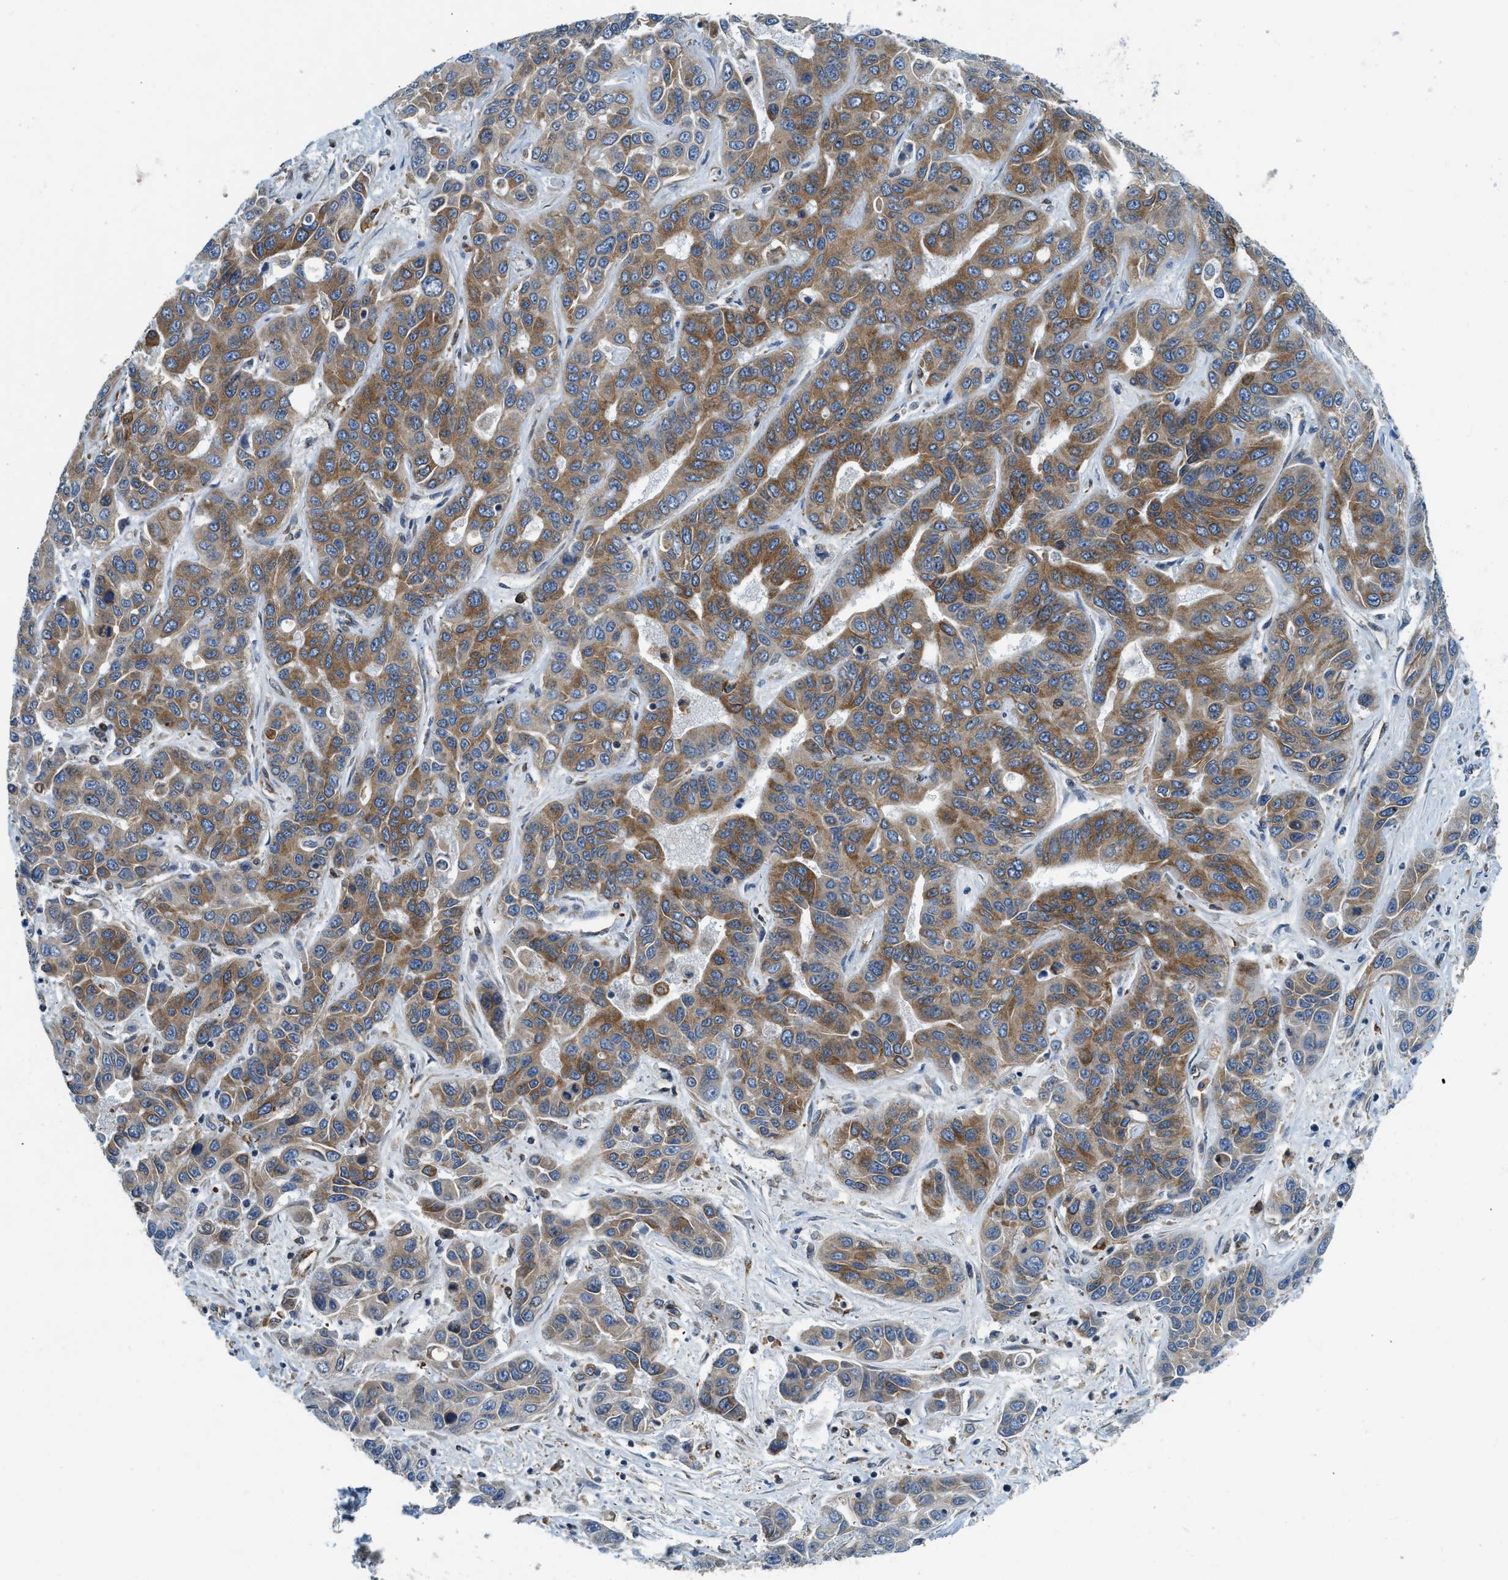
{"staining": {"intensity": "moderate", "quantity": ">75%", "location": "cytoplasmic/membranous"}, "tissue": "liver cancer", "cell_type": "Tumor cells", "image_type": "cancer", "snomed": [{"axis": "morphology", "description": "Cholangiocarcinoma"}, {"axis": "topography", "description": "Liver"}], "caption": "A histopathology image of liver cancer stained for a protein demonstrates moderate cytoplasmic/membranous brown staining in tumor cells. Using DAB (3,3'-diaminobenzidine) (brown) and hematoxylin (blue) stains, captured at high magnification using brightfield microscopy.", "gene": "BCAP31", "patient": {"sex": "female", "age": 52}}